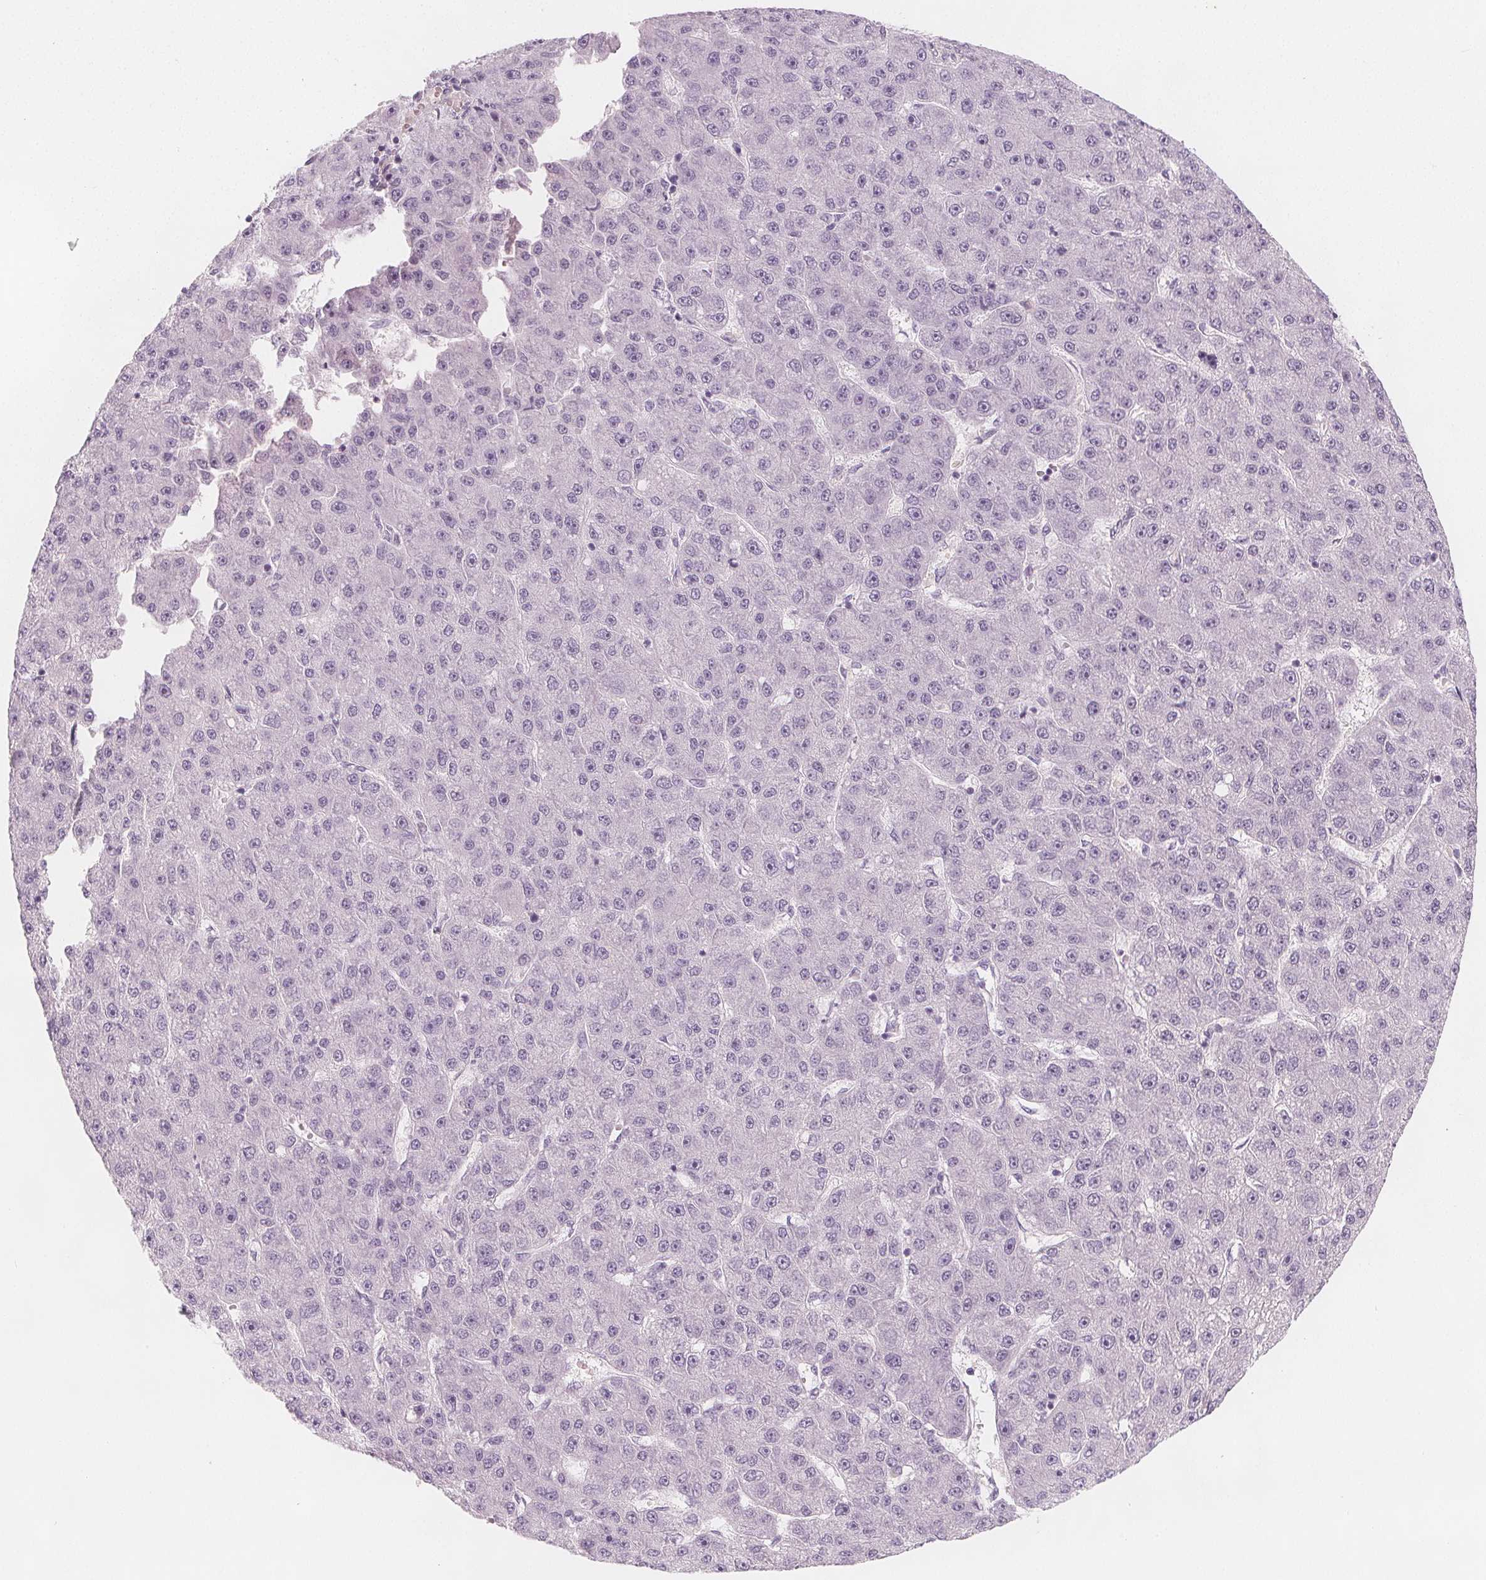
{"staining": {"intensity": "negative", "quantity": "none", "location": "none"}, "tissue": "liver cancer", "cell_type": "Tumor cells", "image_type": "cancer", "snomed": [{"axis": "morphology", "description": "Carcinoma, Hepatocellular, NOS"}, {"axis": "topography", "description": "Liver"}], "caption": "Tumor cells are negative for brown protein staining in hepatocellular carcinoma (liver).", "gene": "MAP1A", "patient": {"sex": "male", "age": 67}}